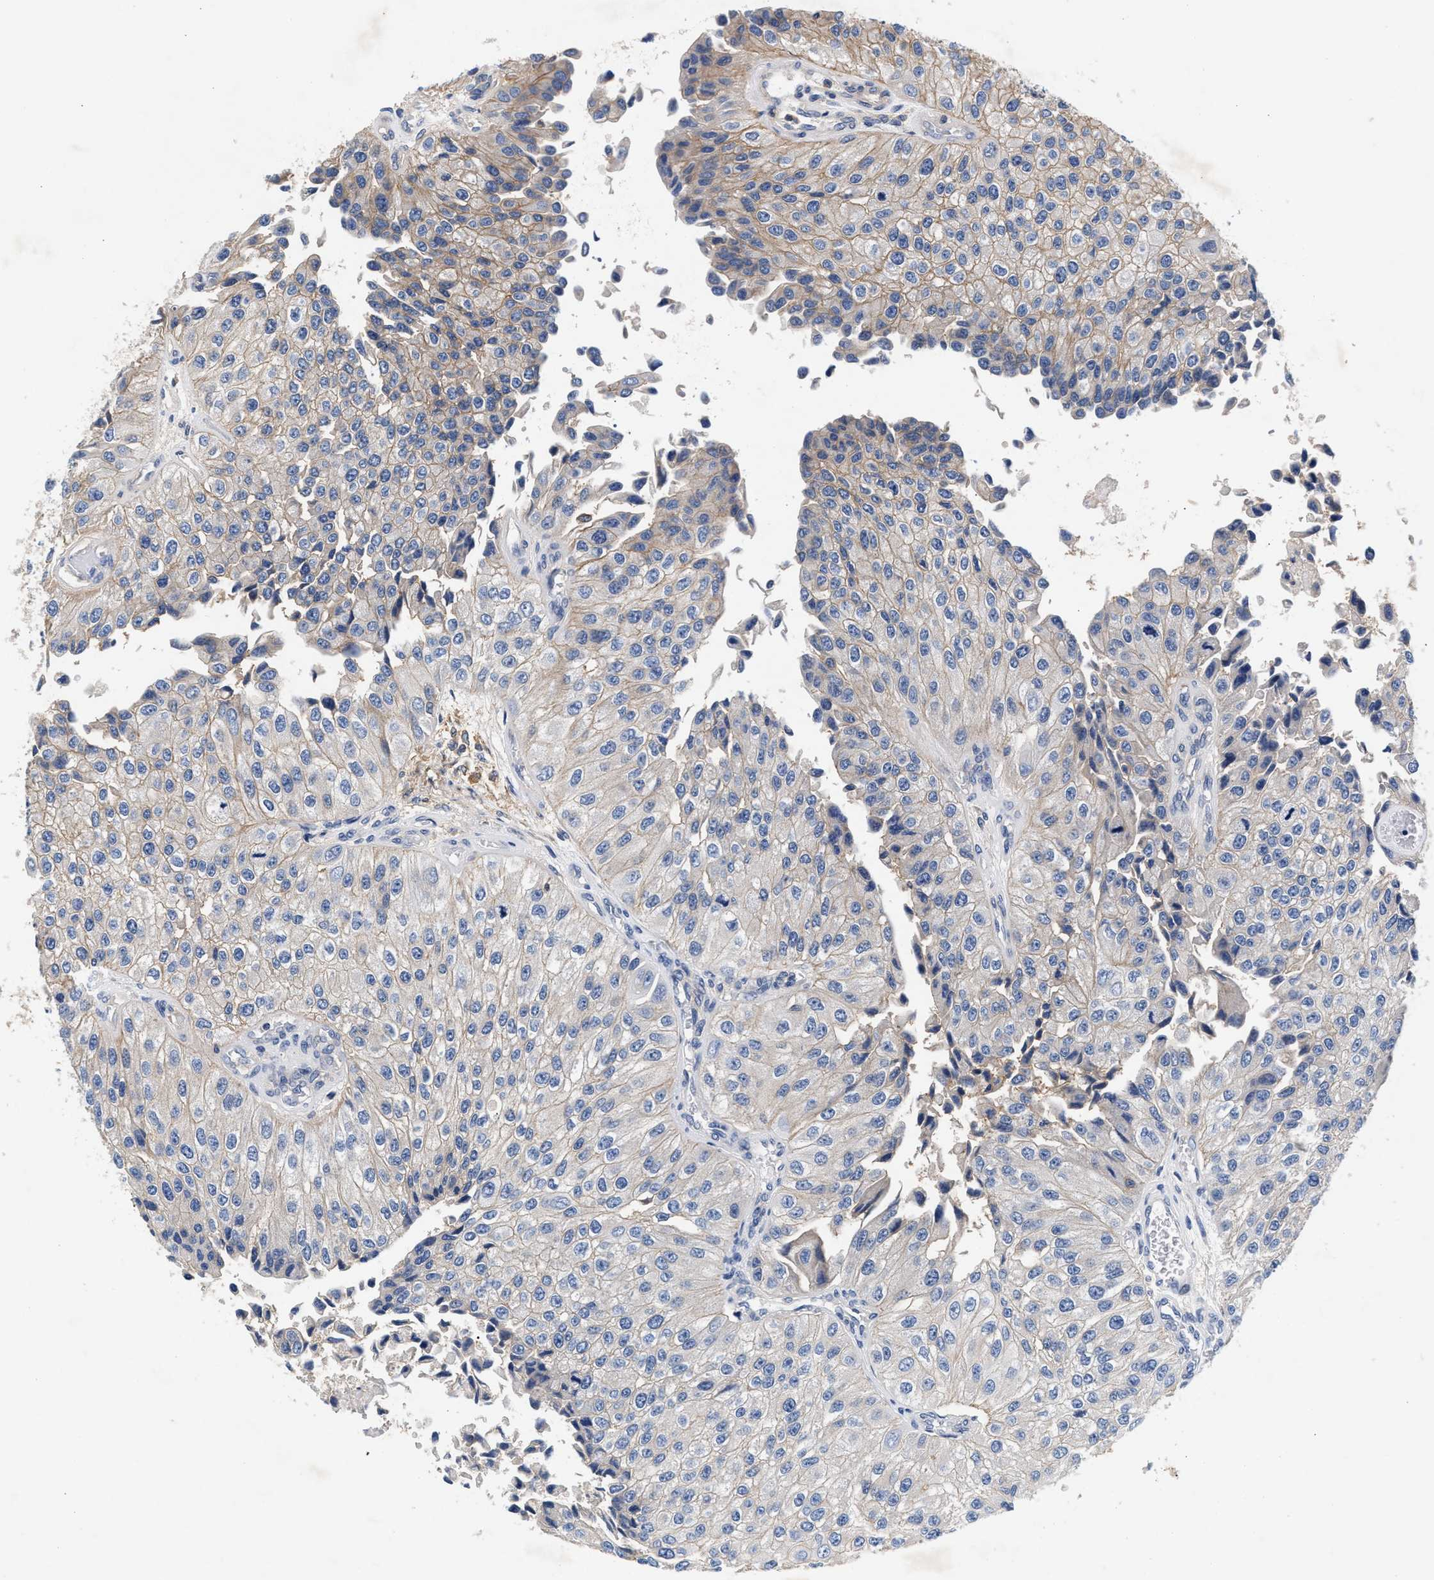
{"staining": {"intensity": "weak", "quantity": "25%-75%", "location": "cytoplasmic/membranous"}, "tissue": "urothelial cancer", "cell_type": "Tumor cells", "image_type": "cancer", "snomed": [{"axis": "morphology", "description": "Urothelial carcinoma, High grade"}, {"axis": "topography", "description": "Kidney"}, {"axis": "topography", "description": "Urinary bladder"}], "caption": "A brown stain highlights weak cytoplasmic/membranous staining of a protein in human urothelial cancer tumor cells. The protein of interest is shown in brown color, while the nuclei are stained blue.", "gene": "GNAI3", "patient": {"sex": "male", "age": 77}}